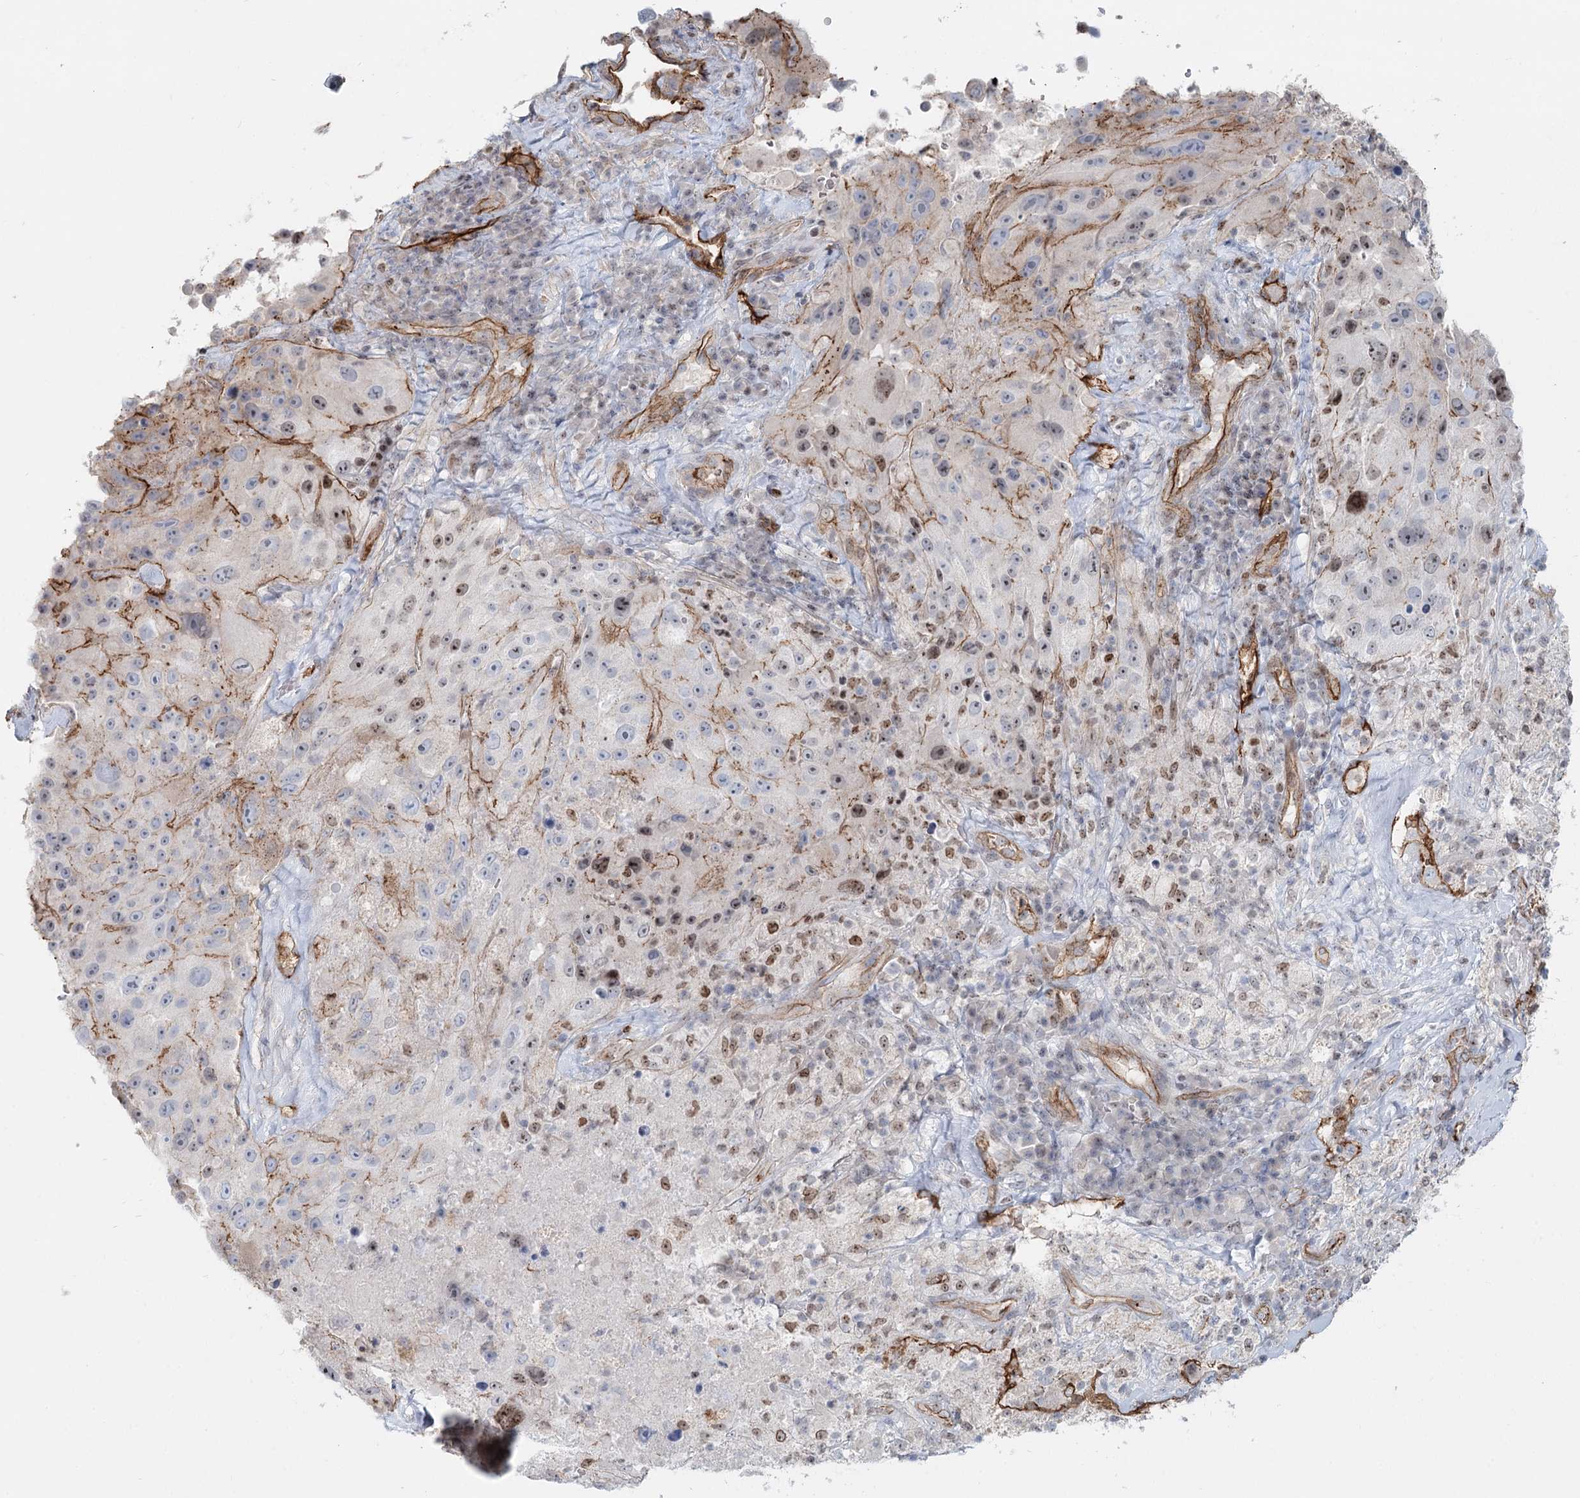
{"staining": {"intensity": "moderate", "quantity": "<25%", "location": "cytoplasmic/membranous,nuclear"}, "tissue": "melanoma", "cell_type": "Tumor cells", "image_type": "cancer", "snomed": [{"axis": "morphology", "description": "Malignant melanoma, Metastatic site"}, {"axis": "topography", "description": "Lymph node"}], "caption": "Tumor cells exhibit low levels of moderate cytoplasmic/membranous and nuclear expression in approximately <25% of cells in human malignant melanoma (metastatic site).", "gene": "ZFYVE28", "patient": {"sex": "male", "age": 62}}